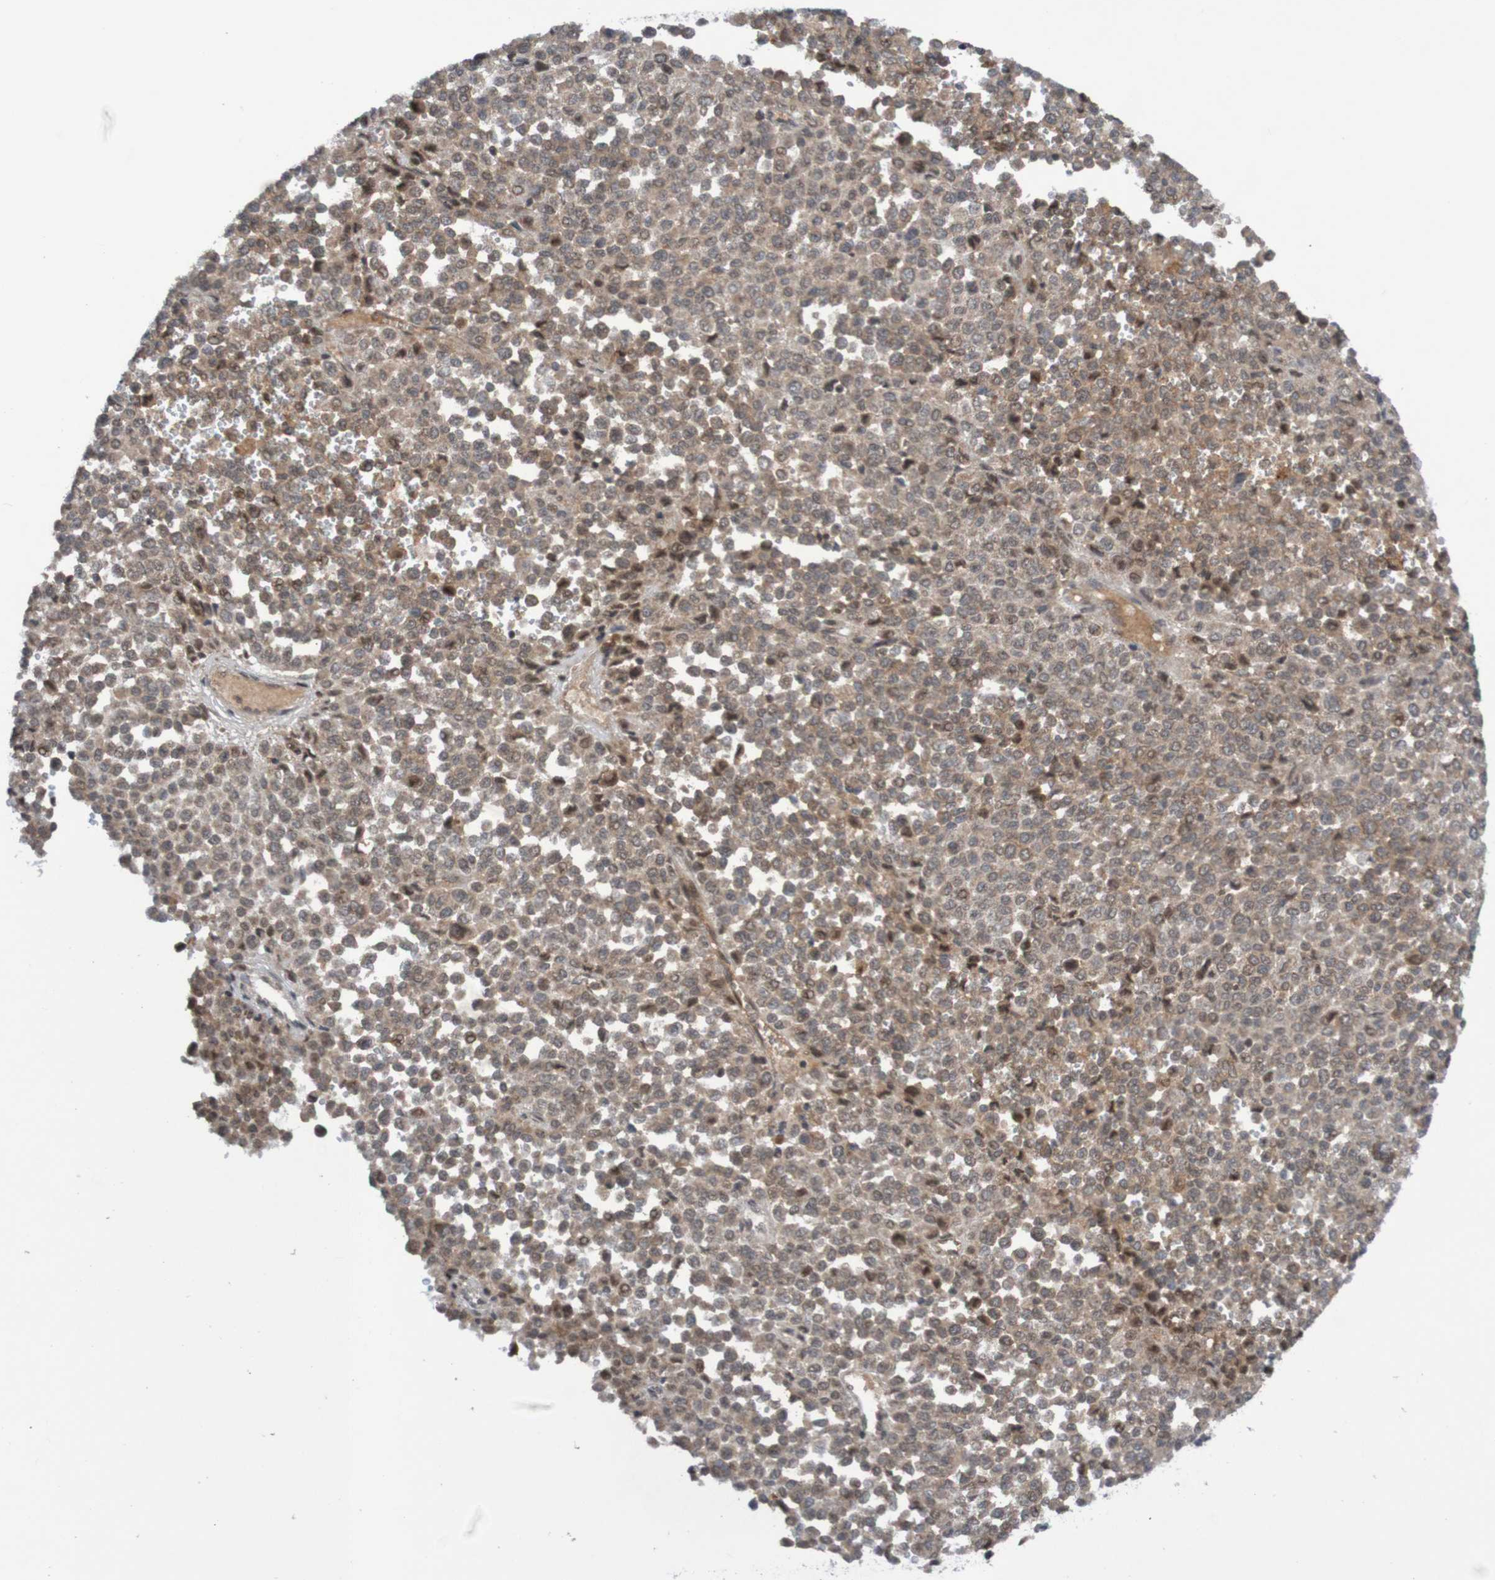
{"staining": {"intensity": "weak", "quantity": ">75%", "location": "cytoplasmic/membranous"}, "tissue": "melanoma", "cell_type": "Tumor cells", "image_type": "cancer", "snomed": [{"axis": "morphology", "description": "Malignant melanoma, Metastatic site"}, {"axis": "topography", "description": "Pancreas"}], "caption": "Malignant melanoma (metastatic site) stained with IHC shows weak cytoplasmic/membranous staining in approximately >75% of tumor cells. (IHC, brightfield microscopy, high magnification).", "gene": "ITLN1", "patient": {"sex": "female", "age": 30}}